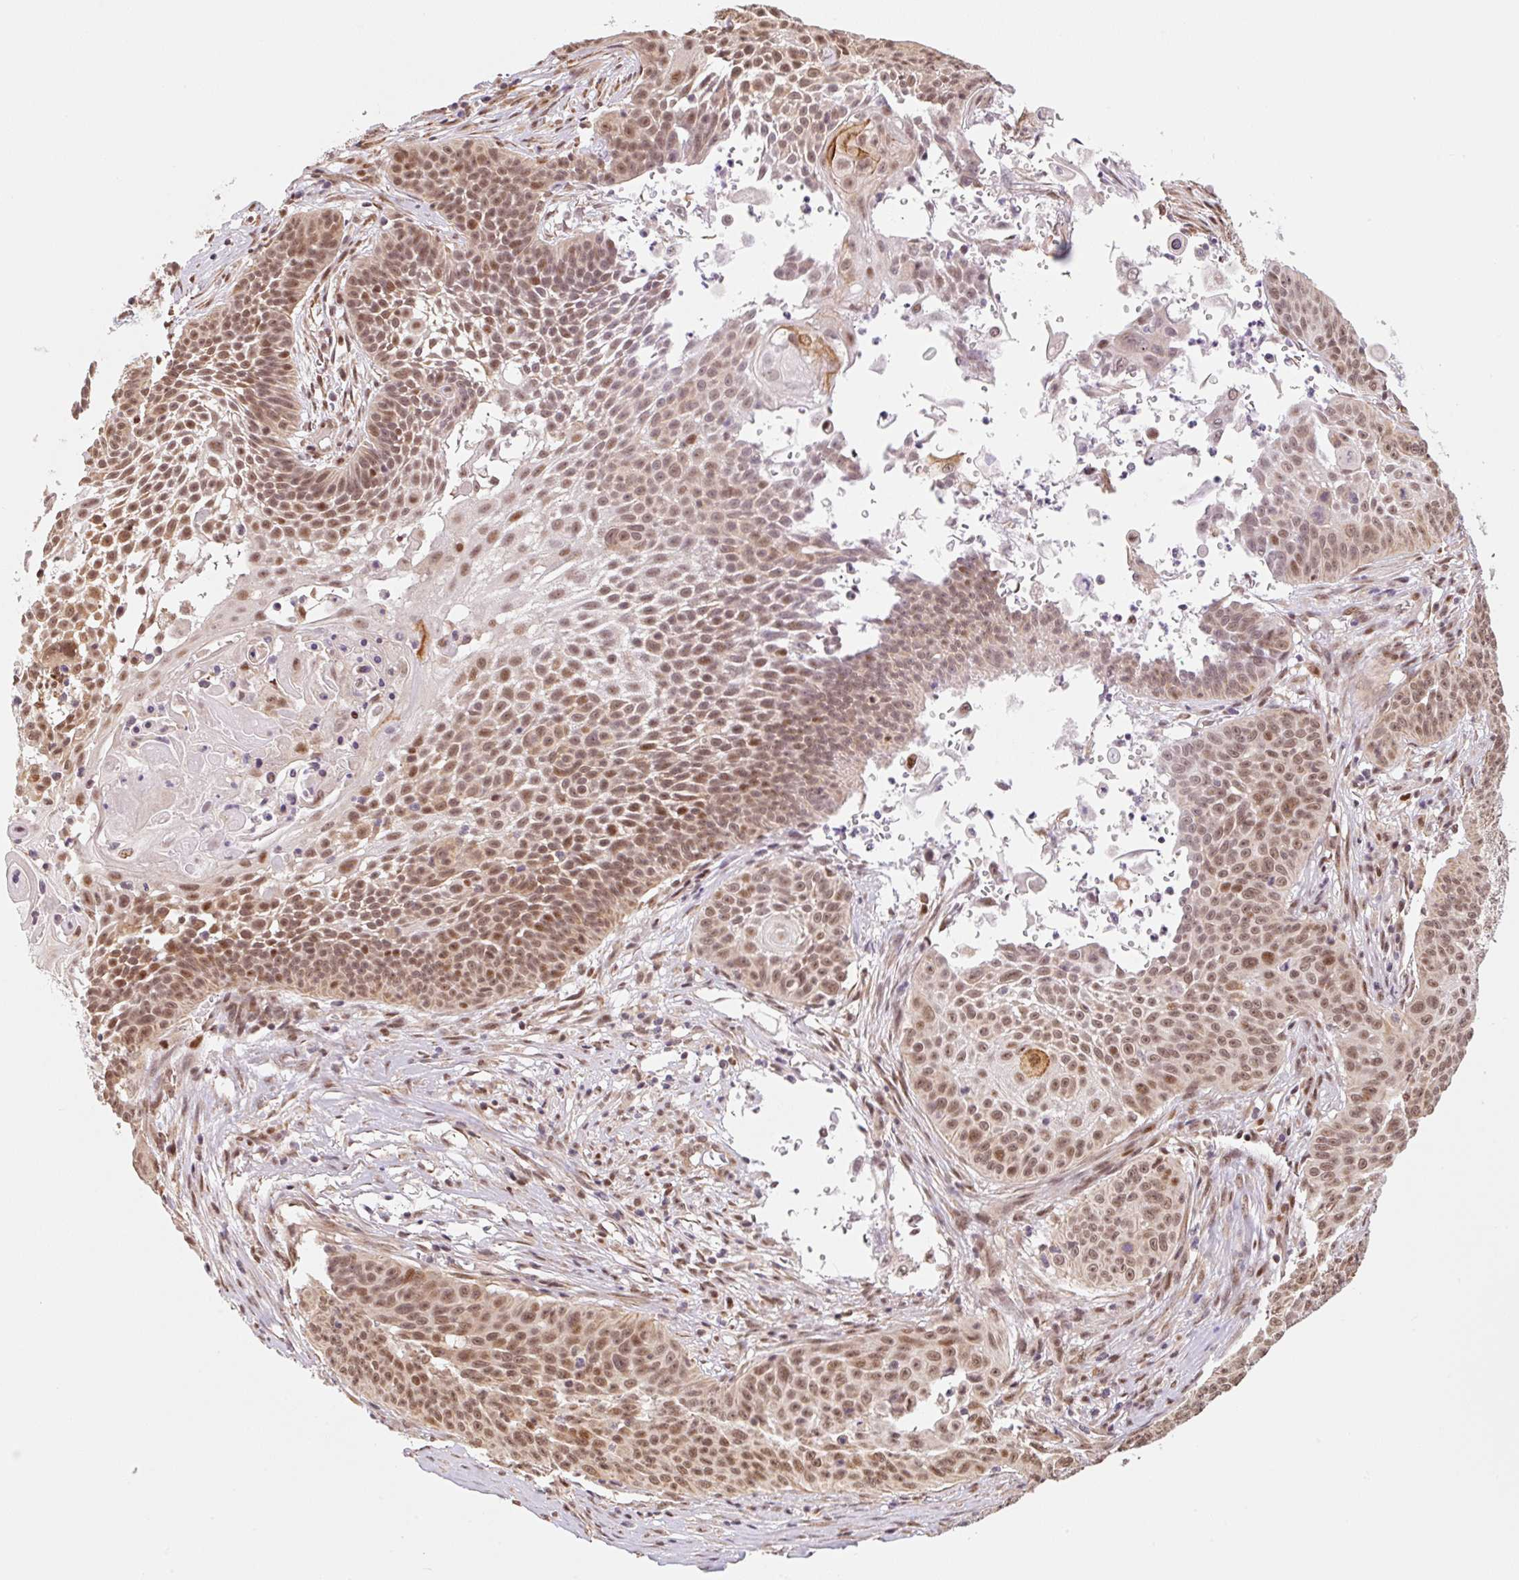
{"staining": {"intensity": "moderate", "quantity": ">75%", "location": "nuclear"}, "tissue": "skin cancer", "cell_type": "Tumor cells", "image_type": "cancer", "snomed": [{"axis": "morphology", "description": "Squamous cell carcinoma, NOS"}, {"axis": "topography", "description": "Skin"}], "caption": "Immunohistochemistry micrograph of neoplastic tissue: skin cancer stained using IHC demonstrates medium levels of moderate protein expression localized specifically in the nuclear of tumor cells, appearing as a nuclear brown color.", "gene": "INTS8", "patient": {"sex": "male", "age": 24}}